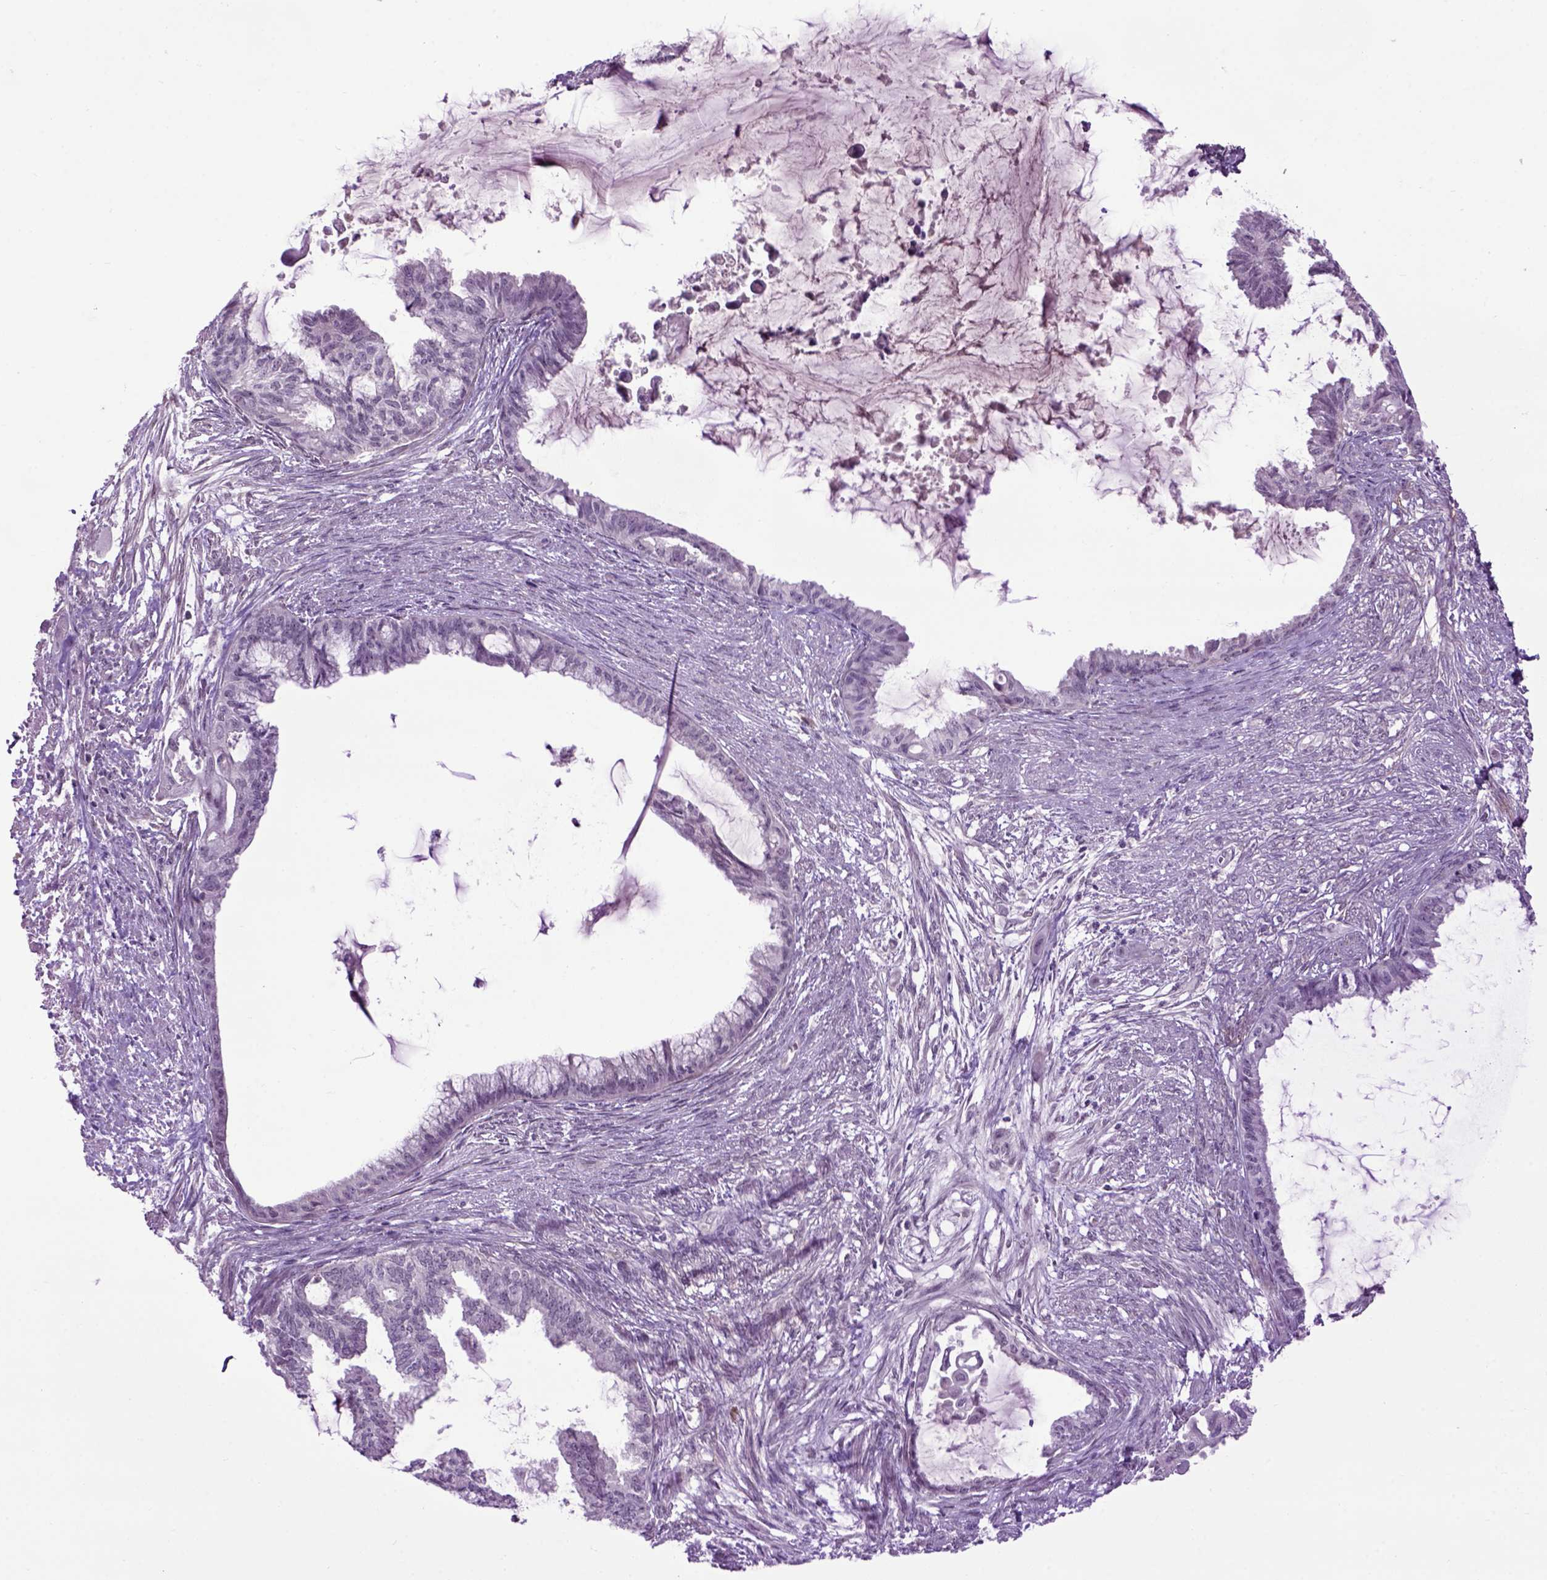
{"staining": {"intensity": "negative", "quantity": "none", "location": "none"}, "tissue": "endometrial cancer", "cell_type": "Tumor cells", "image_type": "cancer", "snomed": [{"axis": "morphology", "description": "Adenocarcinoma, NOS"}, {"axis": "topography", "description": "Endometrium"}], "caption": "Tumor cells show no significant expression in endometrial cancer (adenocarcinoma).", "gene": "EMILIN3", "patient": {"sex": "female", "age": 86}}